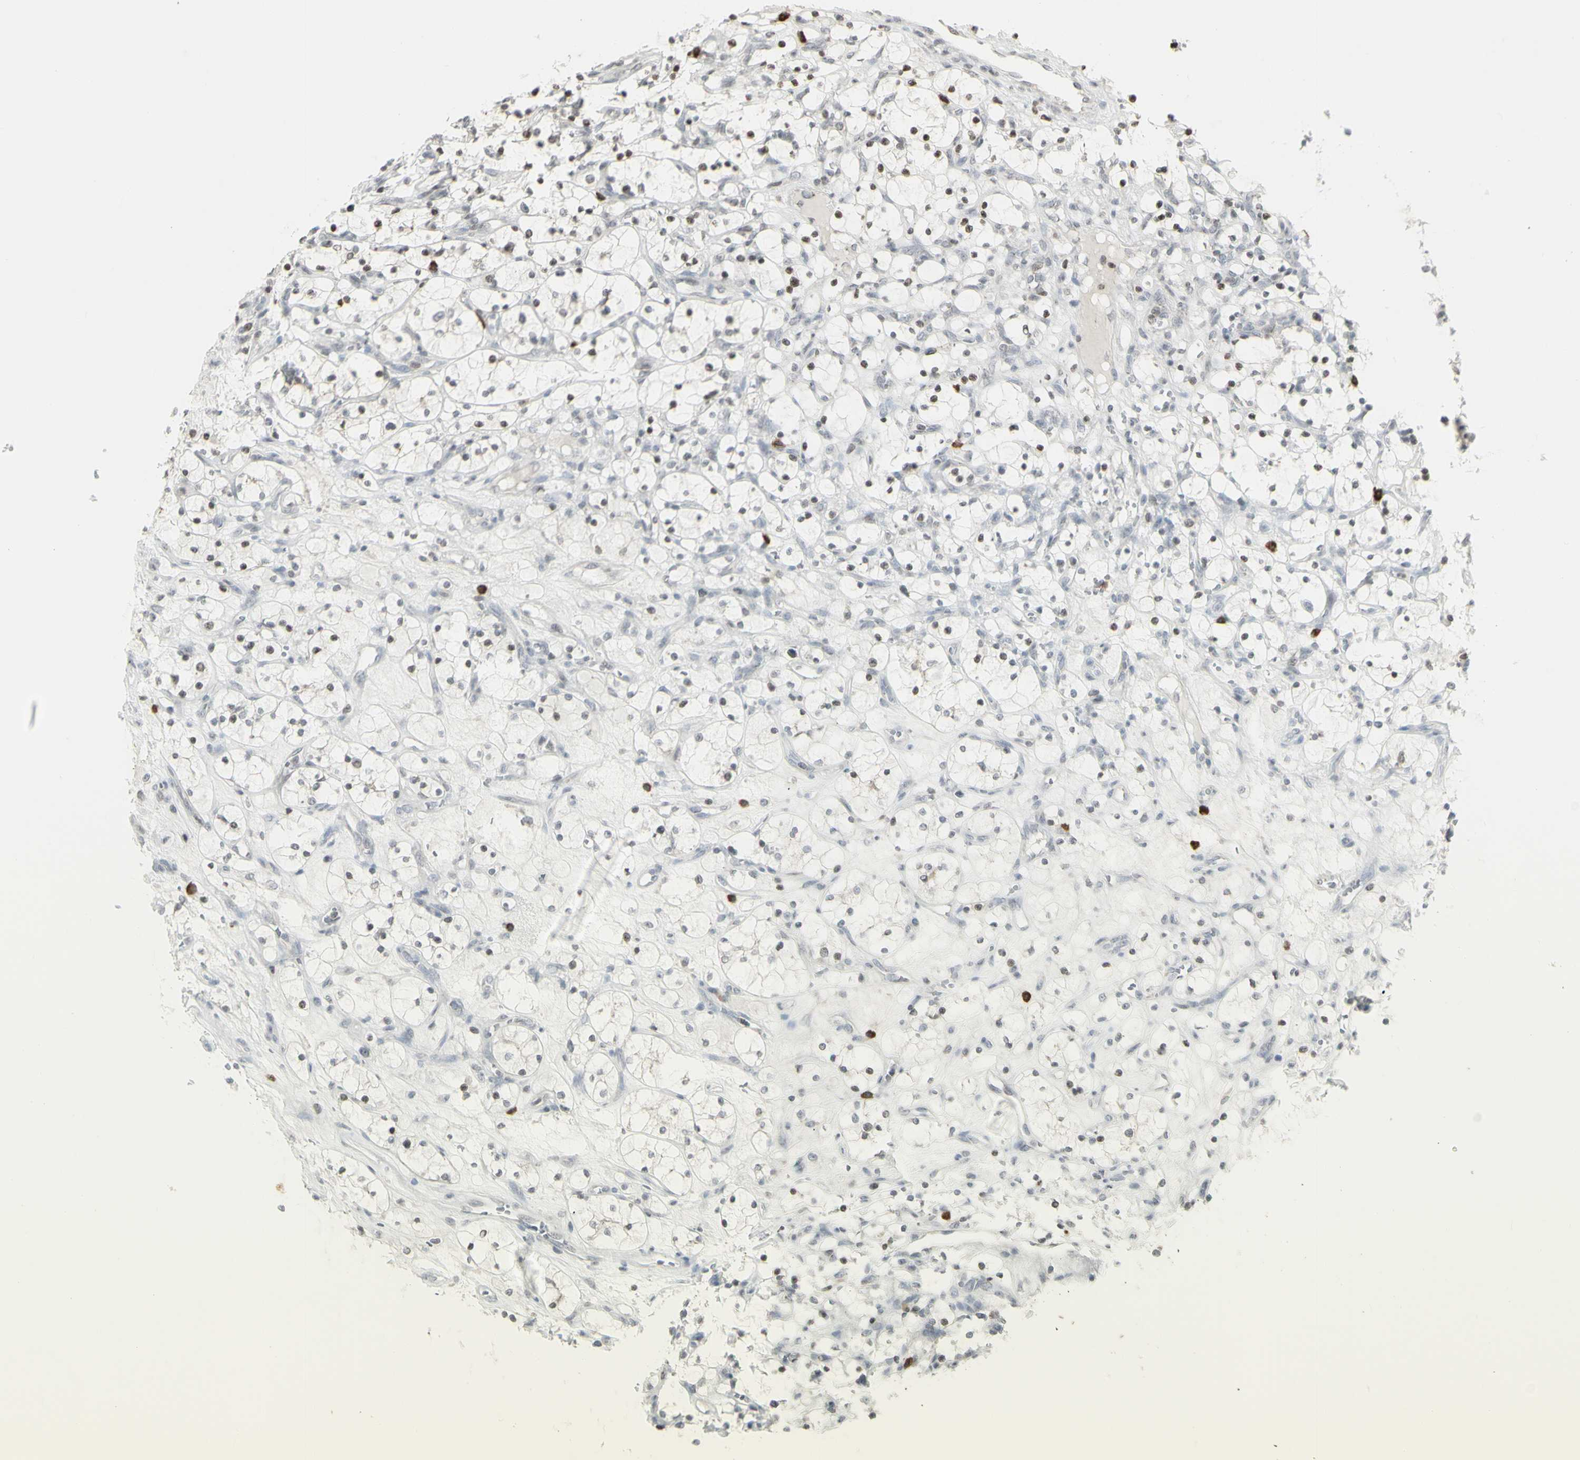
{"staining": {"intensity": "weak", "quantity": "25%-75%", "location": "cytoplasmic/membranous"}, "tissue": "renal cancer", "cell_type": "Tumor cells", "image_type": "cancer", "snomed": [{"axis": "morphology", "description": "Adenocarcinoma, NOS"}, {"axis": "topography", "description": "Kidney"}], "caption": "Tumor cells exhibit low levels of weak cytoplasmic/membranous staining in about 25%-75% of cells in renal adenocarcinoma.", "gene": "MUC5AC", "patient": {"sex": "female", "age": 69}}